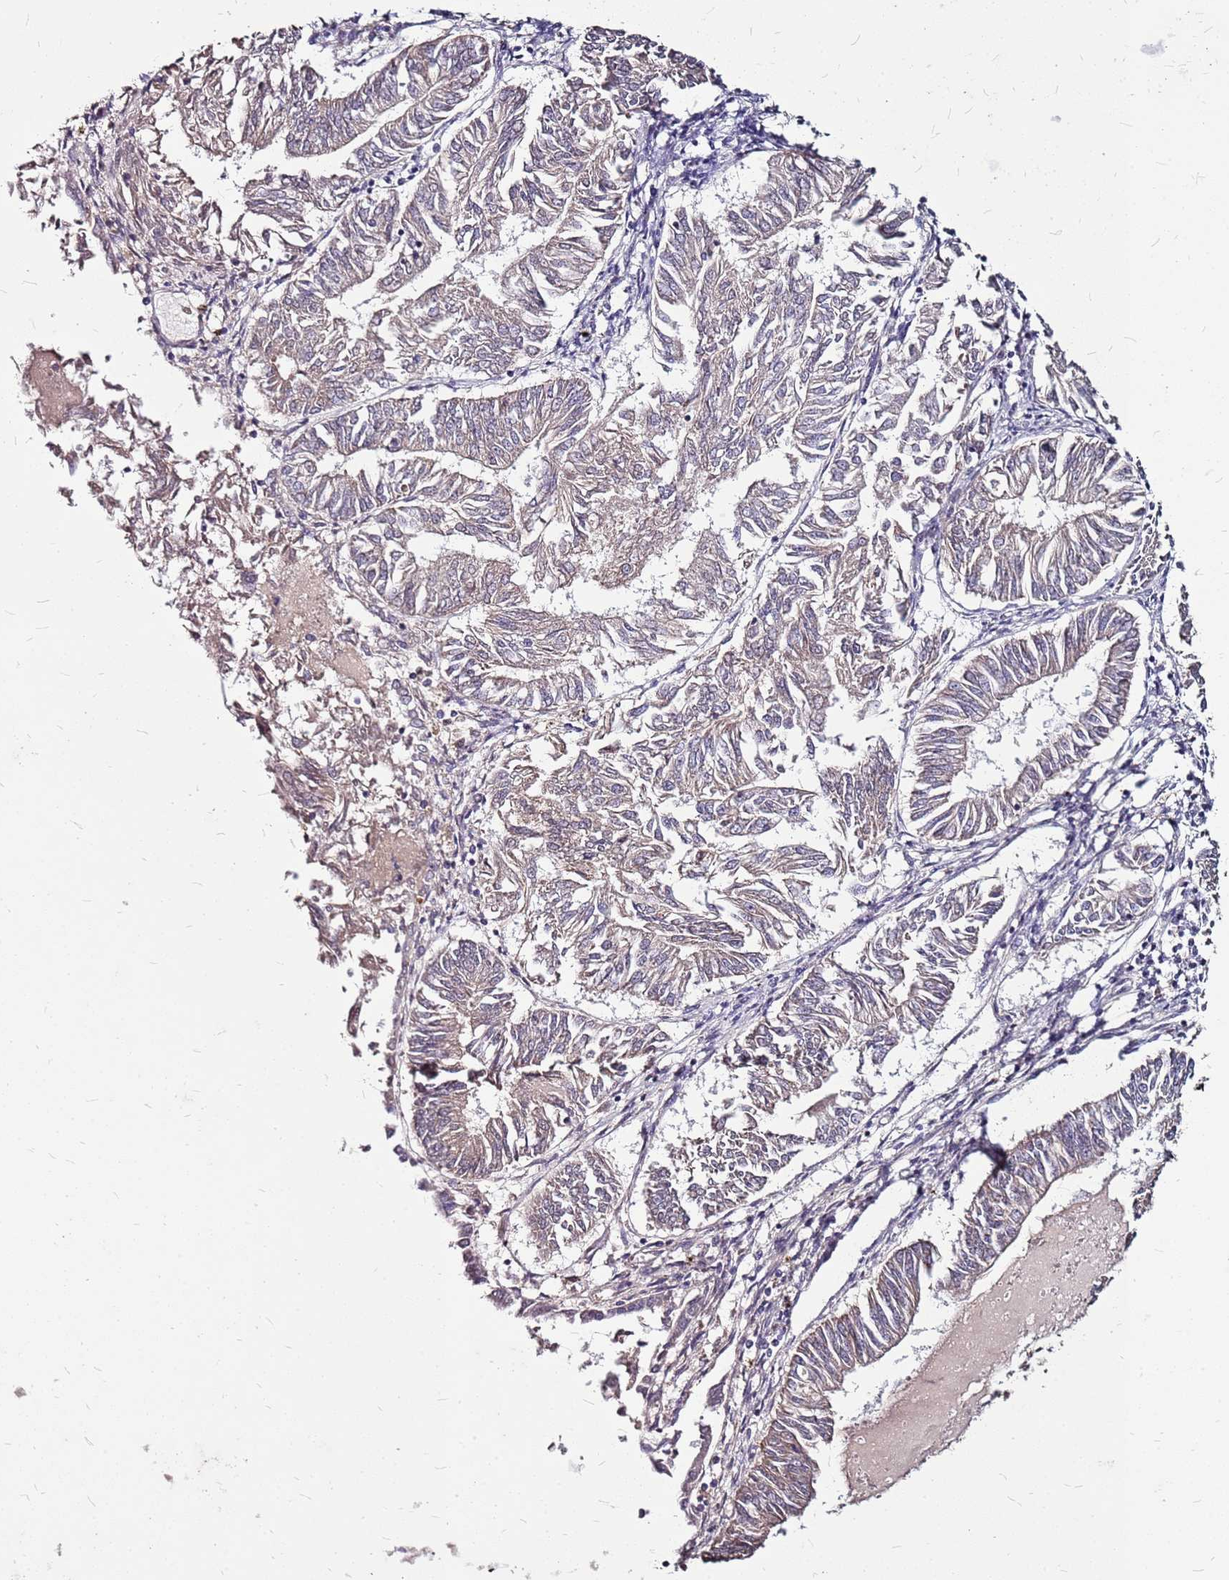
{"staining": {"intensity": "moderate", "quantity": "25%-75%", "location": "cytoplasmic/membranous"}, "tissue": "endometrial cancer", "cell_type": "Tumor cells", "image_type": "cancer", "snomed": [{"axis": "morphology", "description": "Adenocarcinoma, NOS"}, {"axis": "topography", "description": "Endometrium"}], "caption": "DAB (3,3'-diaminobenzidine) immunohistochemical staining of endometrial adenocarcinoma displays moderate cytoplasmic/membranous protein staining in approximately 25%-75% of tumor cells.", "gene": "DCDC2C", "patient": {"sex": "female", "age": 58}}